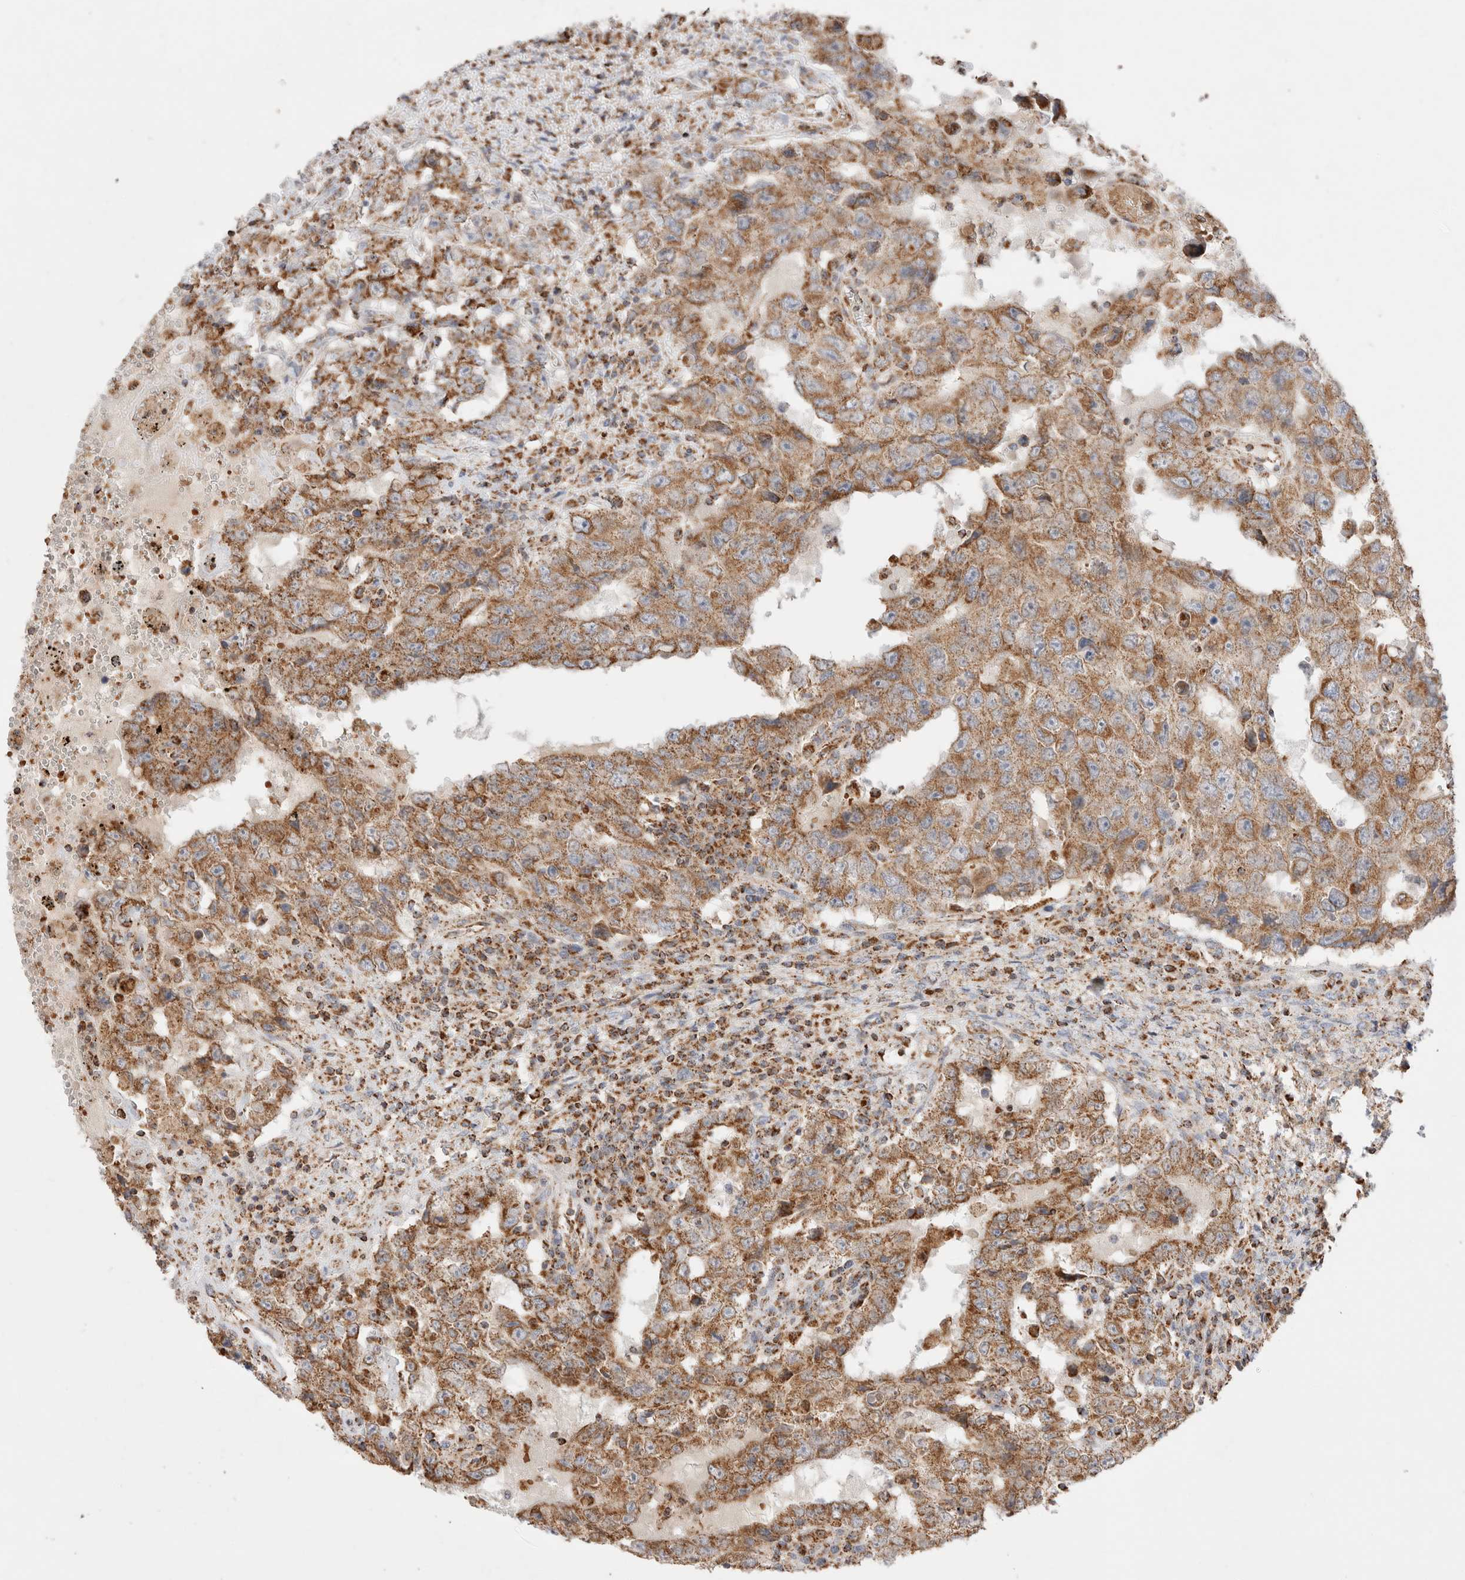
{"staining": {"intensity": "moderate", "quantity": ">75%", "location": "cytoplasmic/membranous"}, "tissue": "testis cancer", "cell_type": "Tumor cells", "image_type": "cancer", "snomed": [{"axis": "morphology", "description": "Carcinoma, Embryonal, NOS"}, {"axis": "topography", "description": "Testis"}], "caption": "Immunohistochemical staining of human testis cancer (embryonal carcinoma) demonstrates moderate cytoplasmic/membranous protein expression in about >75% of tumor cells.", "gene": "TMPPE", "patient": {"sex": "male", "age": 26}}